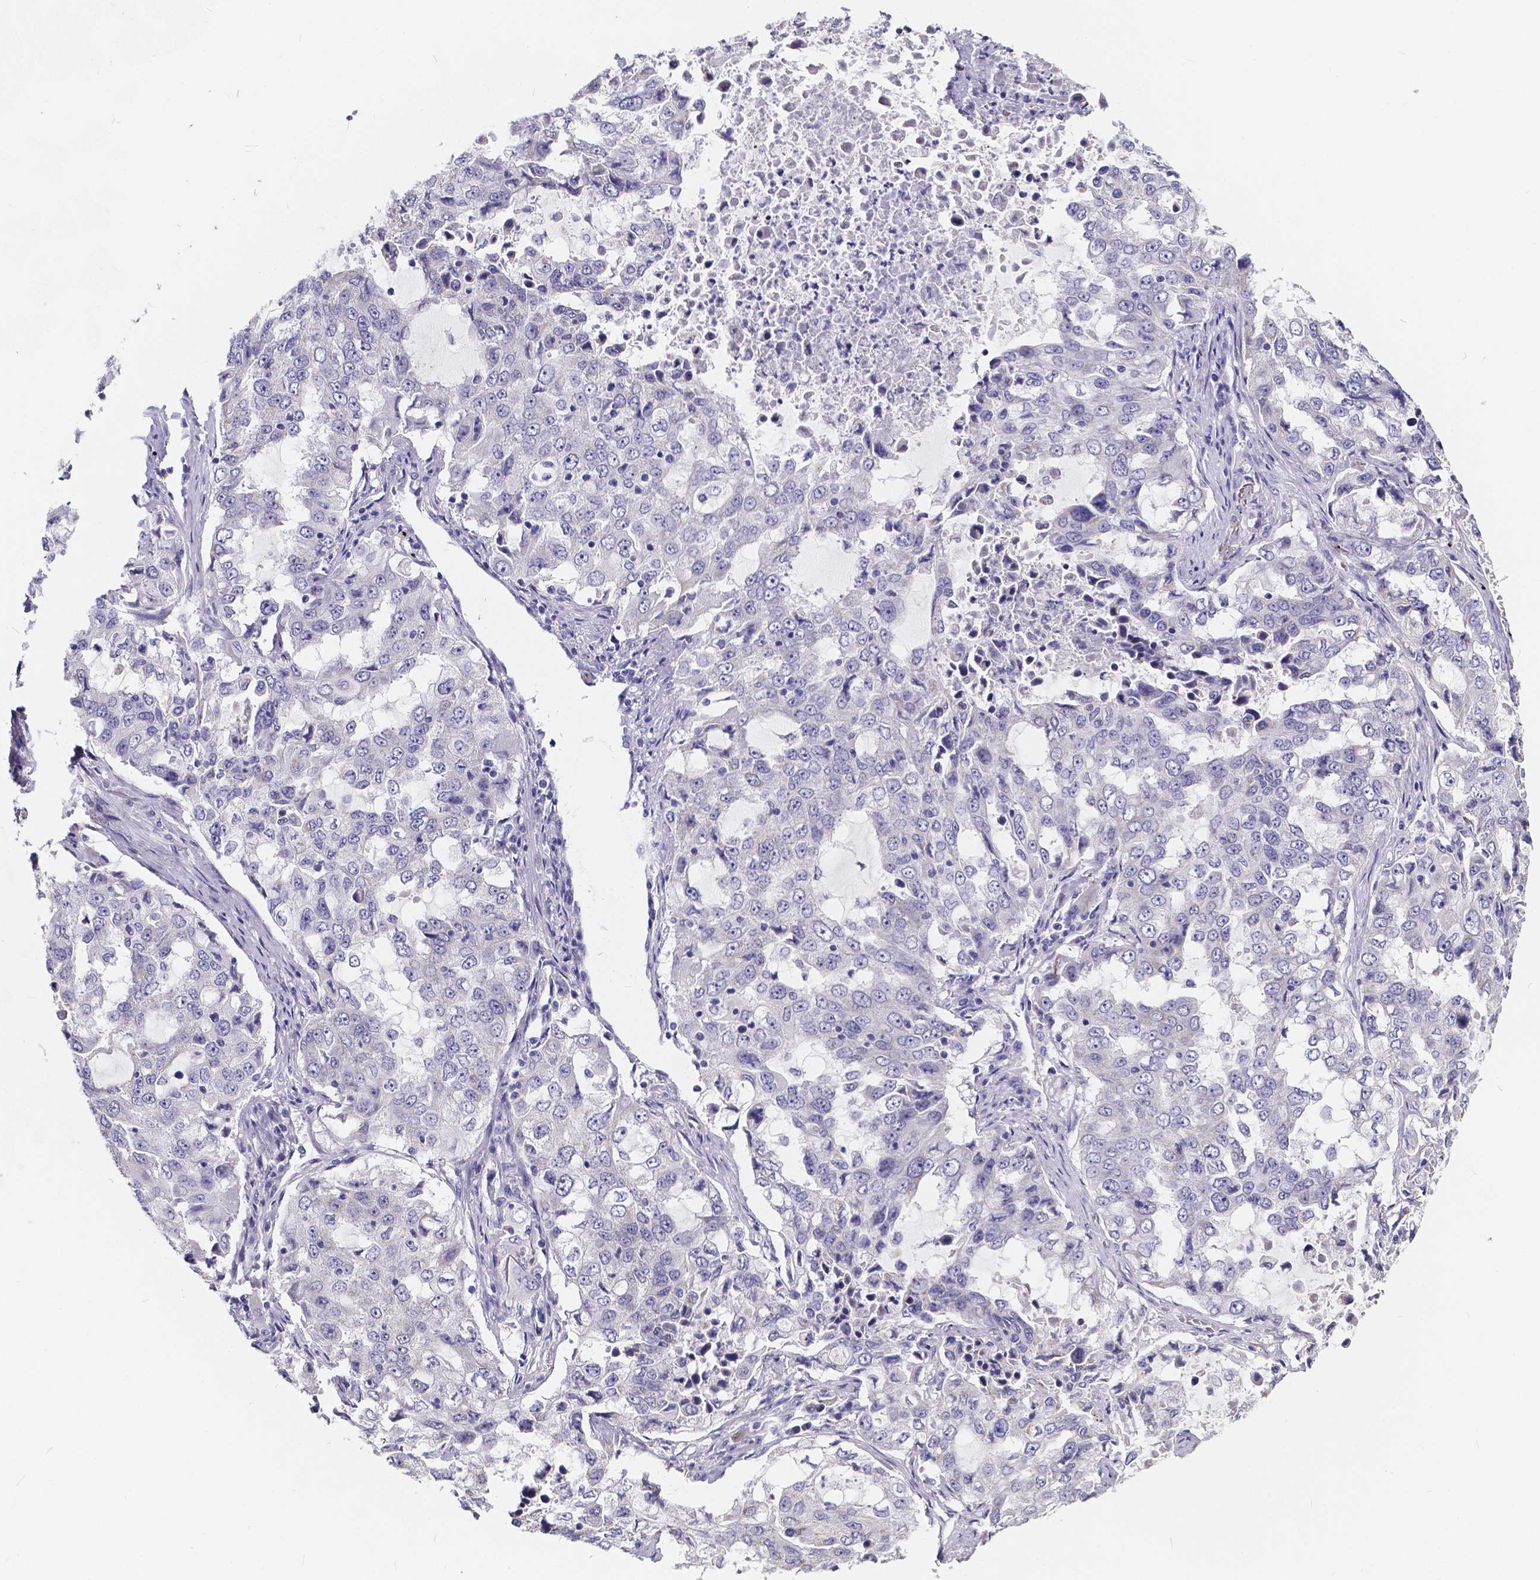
{"staining": {"intensity": "negative", "quantity": "none", "location": "none"}, "tissue": "lung cancer", "cell_type": "Tumor cells", "image_type": "cancer", "snomed": [{"axis": "morphology", "description": "Adenocarcinoma, NOS"}, {"axis": "topography", "description": "Lung"}], "caption": "Image shows no protein positivity in tumor cells of adenocarcinoma (lung) tissue.", "gene": "SPEF2", "patient": {"sex": "female", "age": 61}}